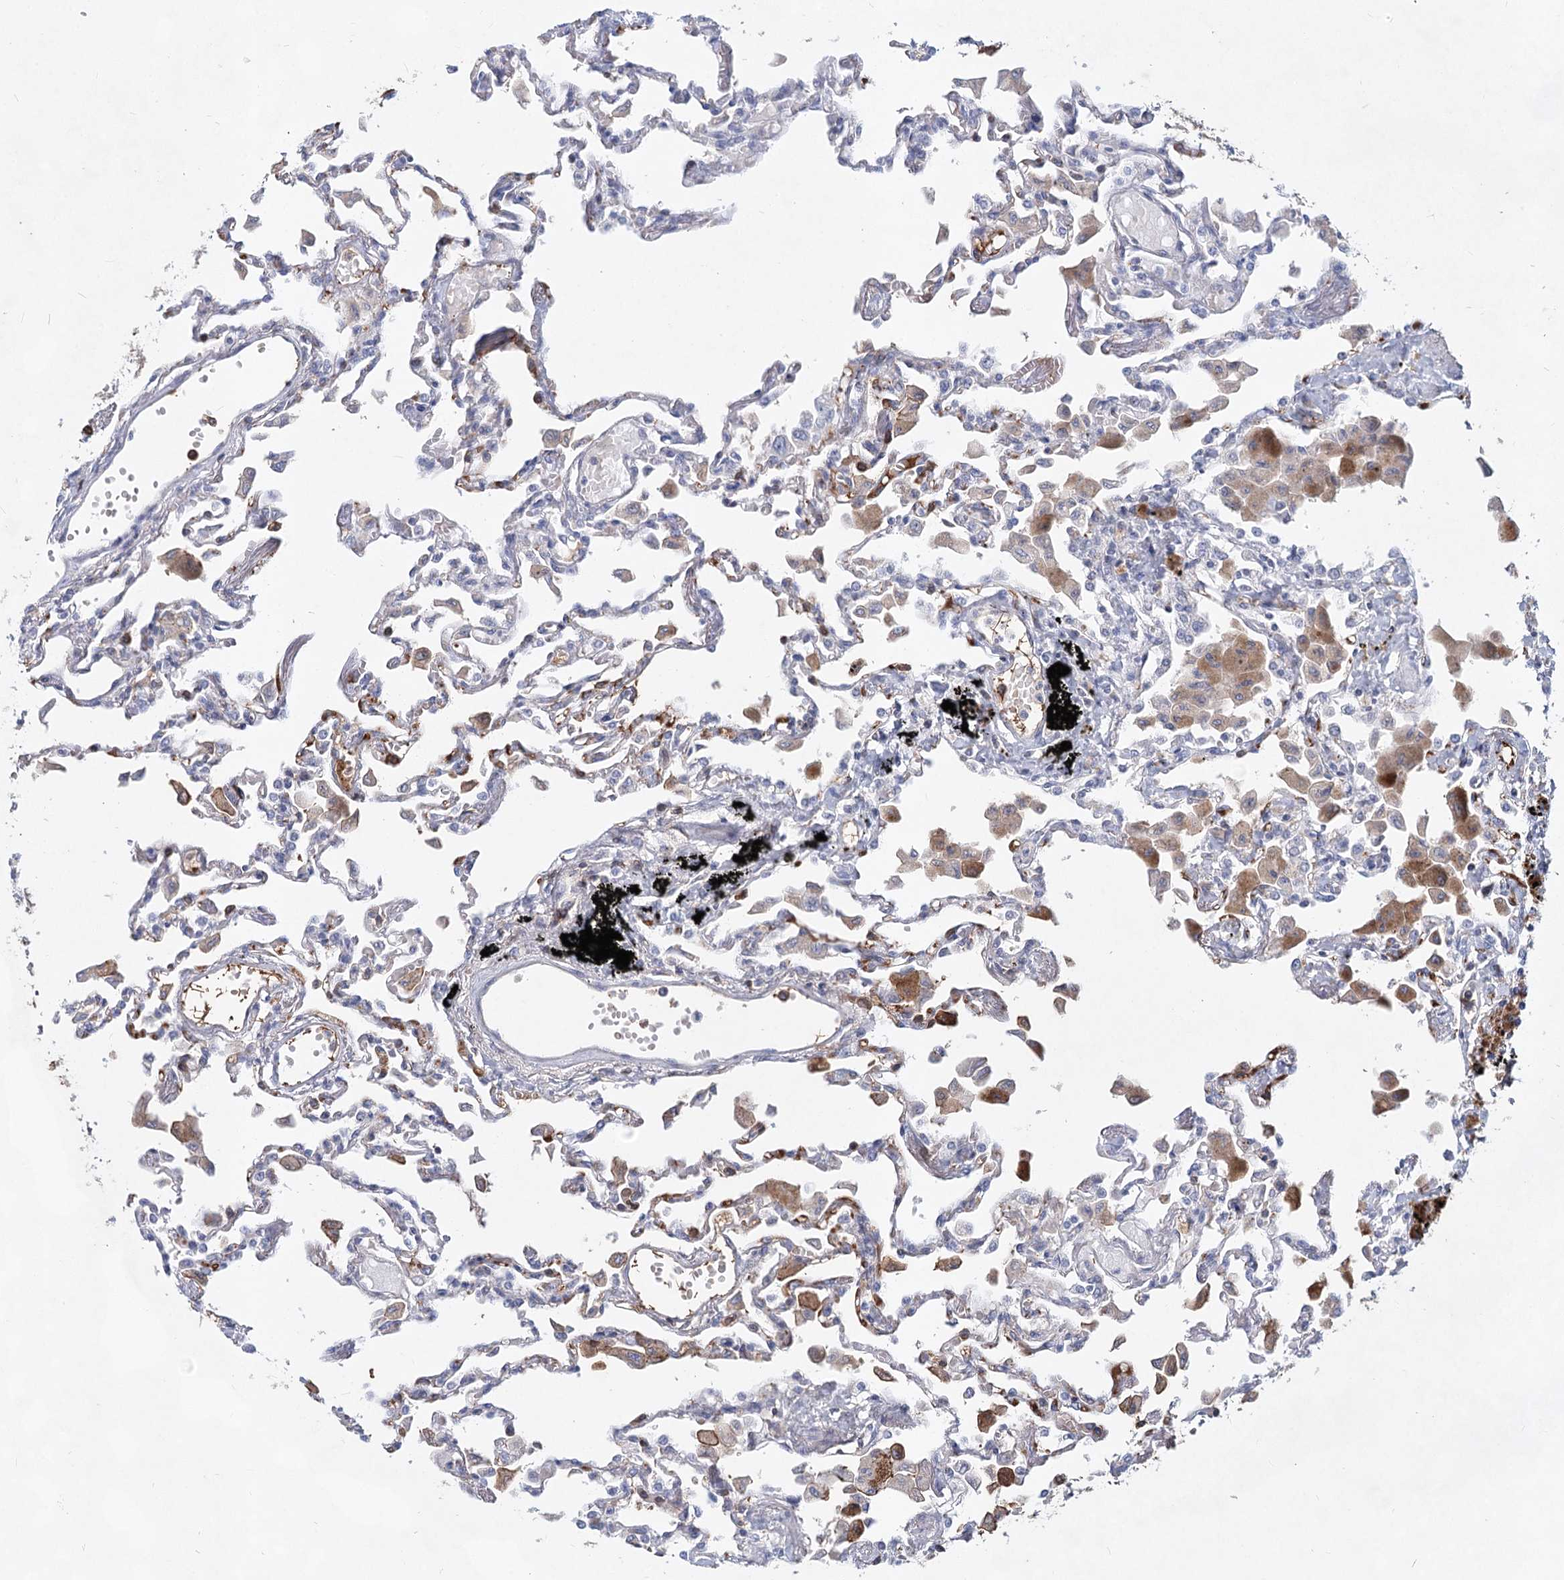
{"staining": {"intensity": "negative", "quantity": "none", "location": "none"}, "tissue": "lung", "cell_type": "Alveolar cells", "image_type": "normal", "snomed": [{"axis": "morphology", "description": "Normal tissue, NOS"}, {"axis": "topography", "description": "Bronchus"}, {"axis": "topography", "description": "Lung"}], "caption": "The immunohistochemistry photomicrograph has no significant positivity in alveolar cells of lung.", "gene": "TASOR2", "patient": {"sex": "female", "age": 49}}